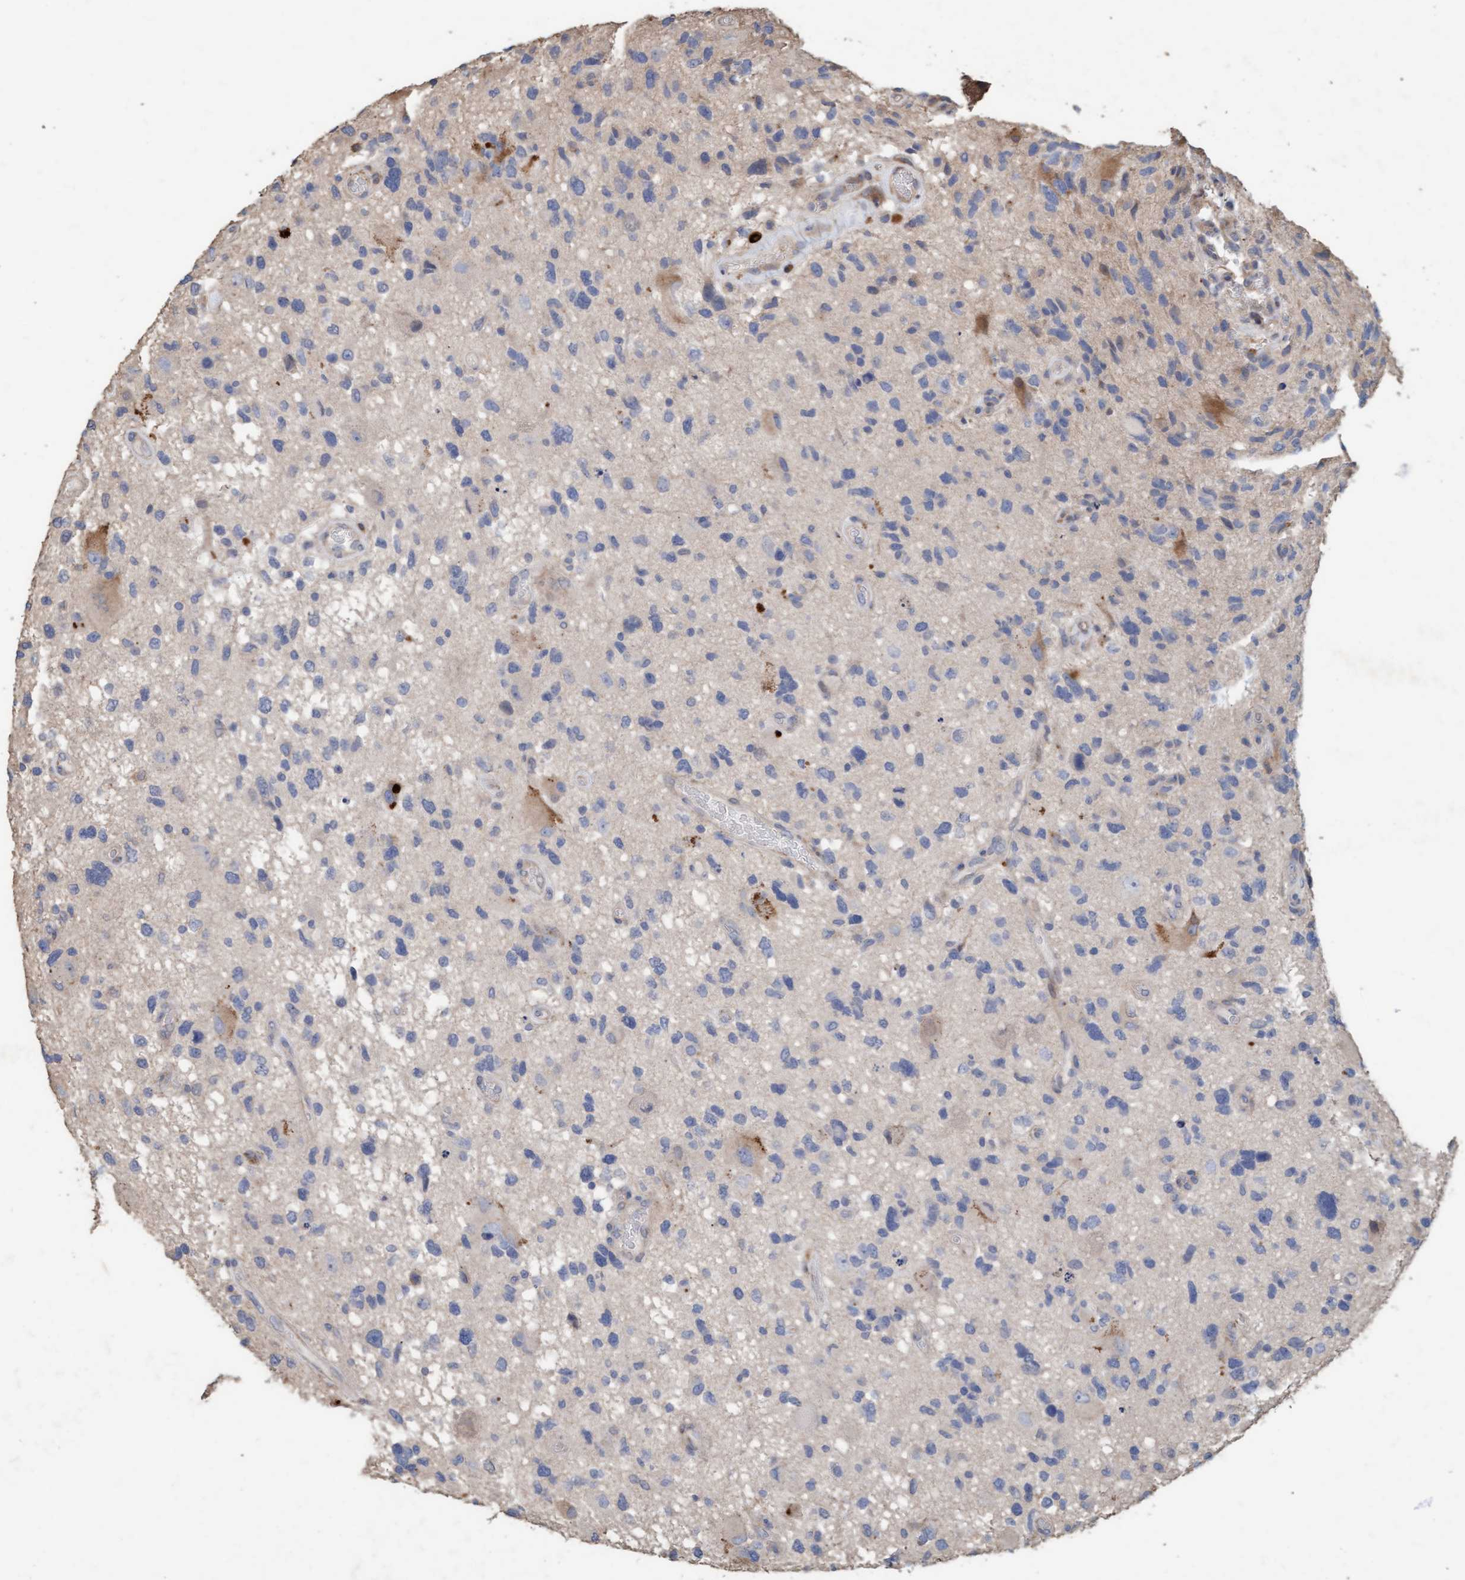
{"staining": {"intensity": "negative", "quantity": "none", "location": "none"}, "tissue": "glioma", "cell_type": "Tumor cells", "image_type": "cancer", "snomed": [{"axis": "morphology", "description": "Glioma, malignant, High grade"}, {"axis": "topography", "description": "Brain"}], "caption": "Micrograph shows no significant protein expression in tumor cells of malignant high-grade glioma.", "gene": "LONRF1", "patient": {"sex": "male", "age": 33}}